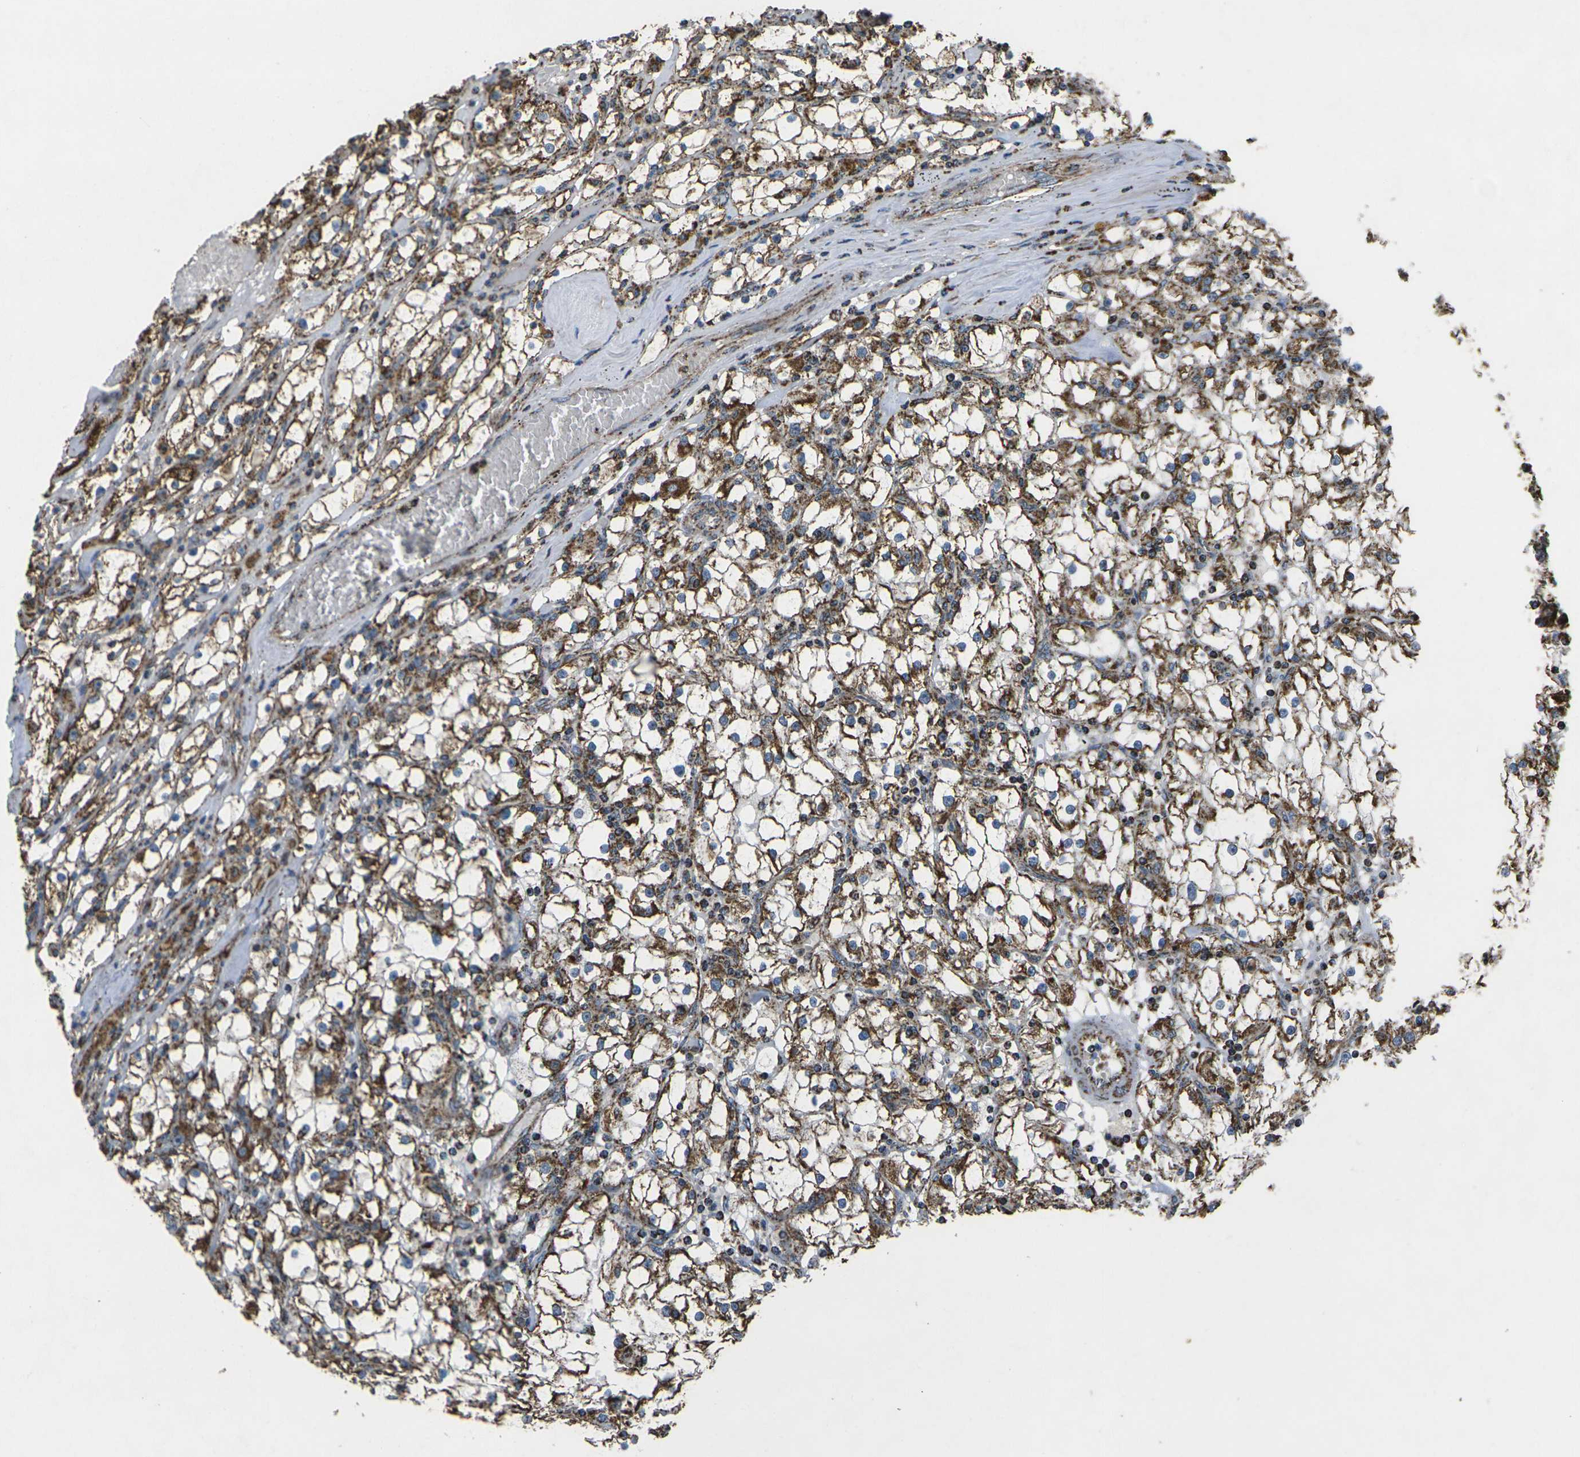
{"staining": {"intensity": "strong", "quantity": ">75%", "location": "cytoplasmic/membranous"}, "tissue": "renal cancer", "cell_type": "Tumor cells", "image_type": "cancer", "snomed": [{"axis": "morphology", "description": "Adenocarcinoma, NOS"}, {"axis": "topography", "description": "Kidney"}], "caption": "An immunohistochemistry (IHC) image of neoplastic tissue is shown. Protein staining in brown highlights strong cytoplasmic/membranous positivity in adenocarcinoma (renal) within tumor cells. (DAB IHC, brown staining for protein, blue staining for nuclei).", "gene": "KLHL5", "patient": {"sex": "male", "age": 56}}